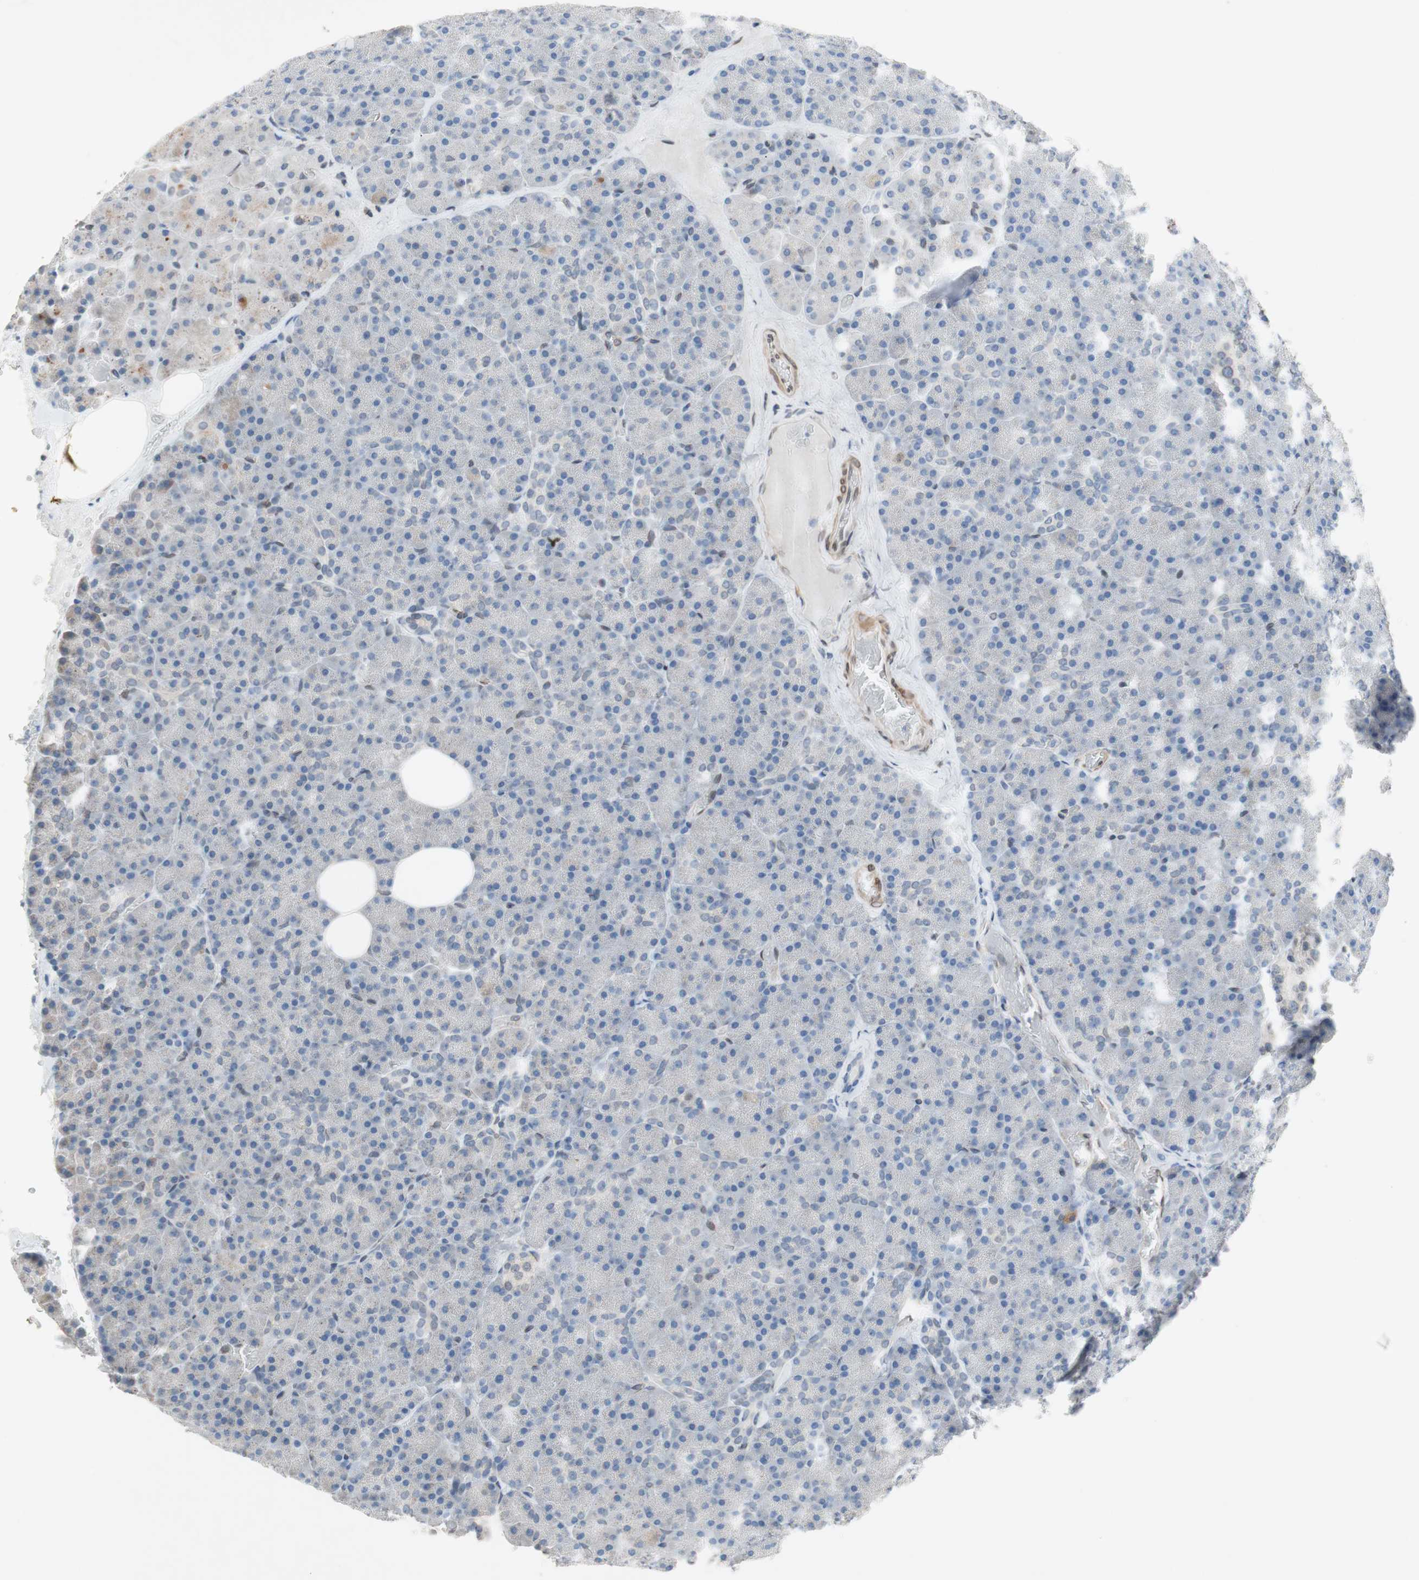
{"staining": {"intensity": "moderate", "quantity": "<25%", "location": "cytoplasmic/membranous"}, "tissue": "pancreas", "cell_type": "Exocrine glandular cells", "image_type": "normal", "snomed": [{"axis": "morphology", "description": "Normal tissue, NOS"}, {"axis": "topography", "description": "Pancreas"}], "caption": "Immunohistochemistry photomicrograph of unremarkable human pancreas stained for a protein (brown), which demonstrates low levels of moderate cytoplasmic/membranous expression in about <25% of exocrine glandular cells.", "gene": "ARNT2", "patient": {"sex": "female", "age": 35}}